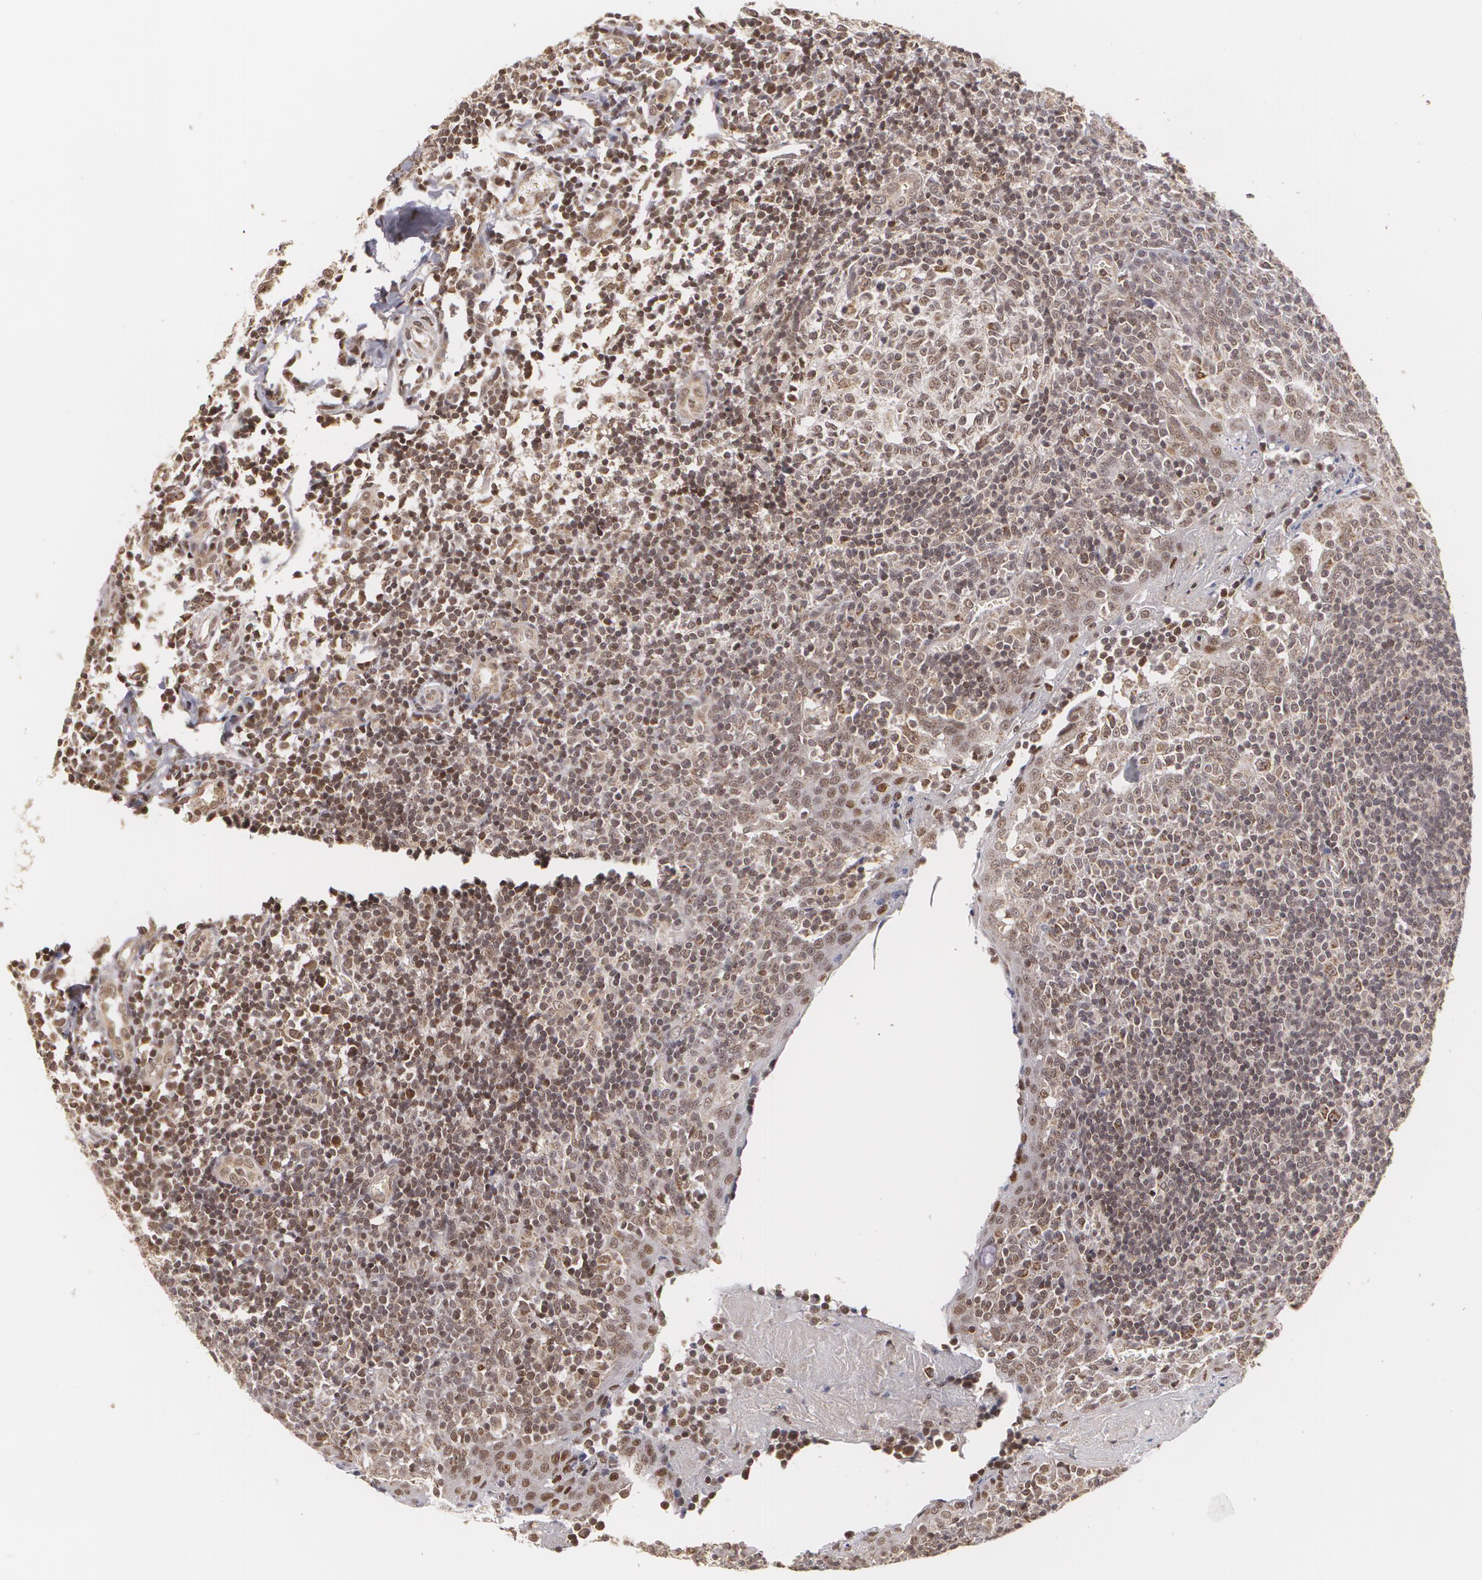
{"staining": {"intensity": "moderate", "quantity": ">75%", "location": "nuclear"}, "tissue": "tonsil", "cell_type": "Germinal center cells", "image_type": "normal", "snomed": [{"axis": "morphology", "description": "Normal tissue, NOS"}, {"axis": "topography", "description": "Tonsil"}], "caption": "A brown stain labels moderate nuclear expression of a protein in germinal center cells of unremarkable tonsil.", "gene": "MXD1", "patient": {"sex": "female", "age": 41}}